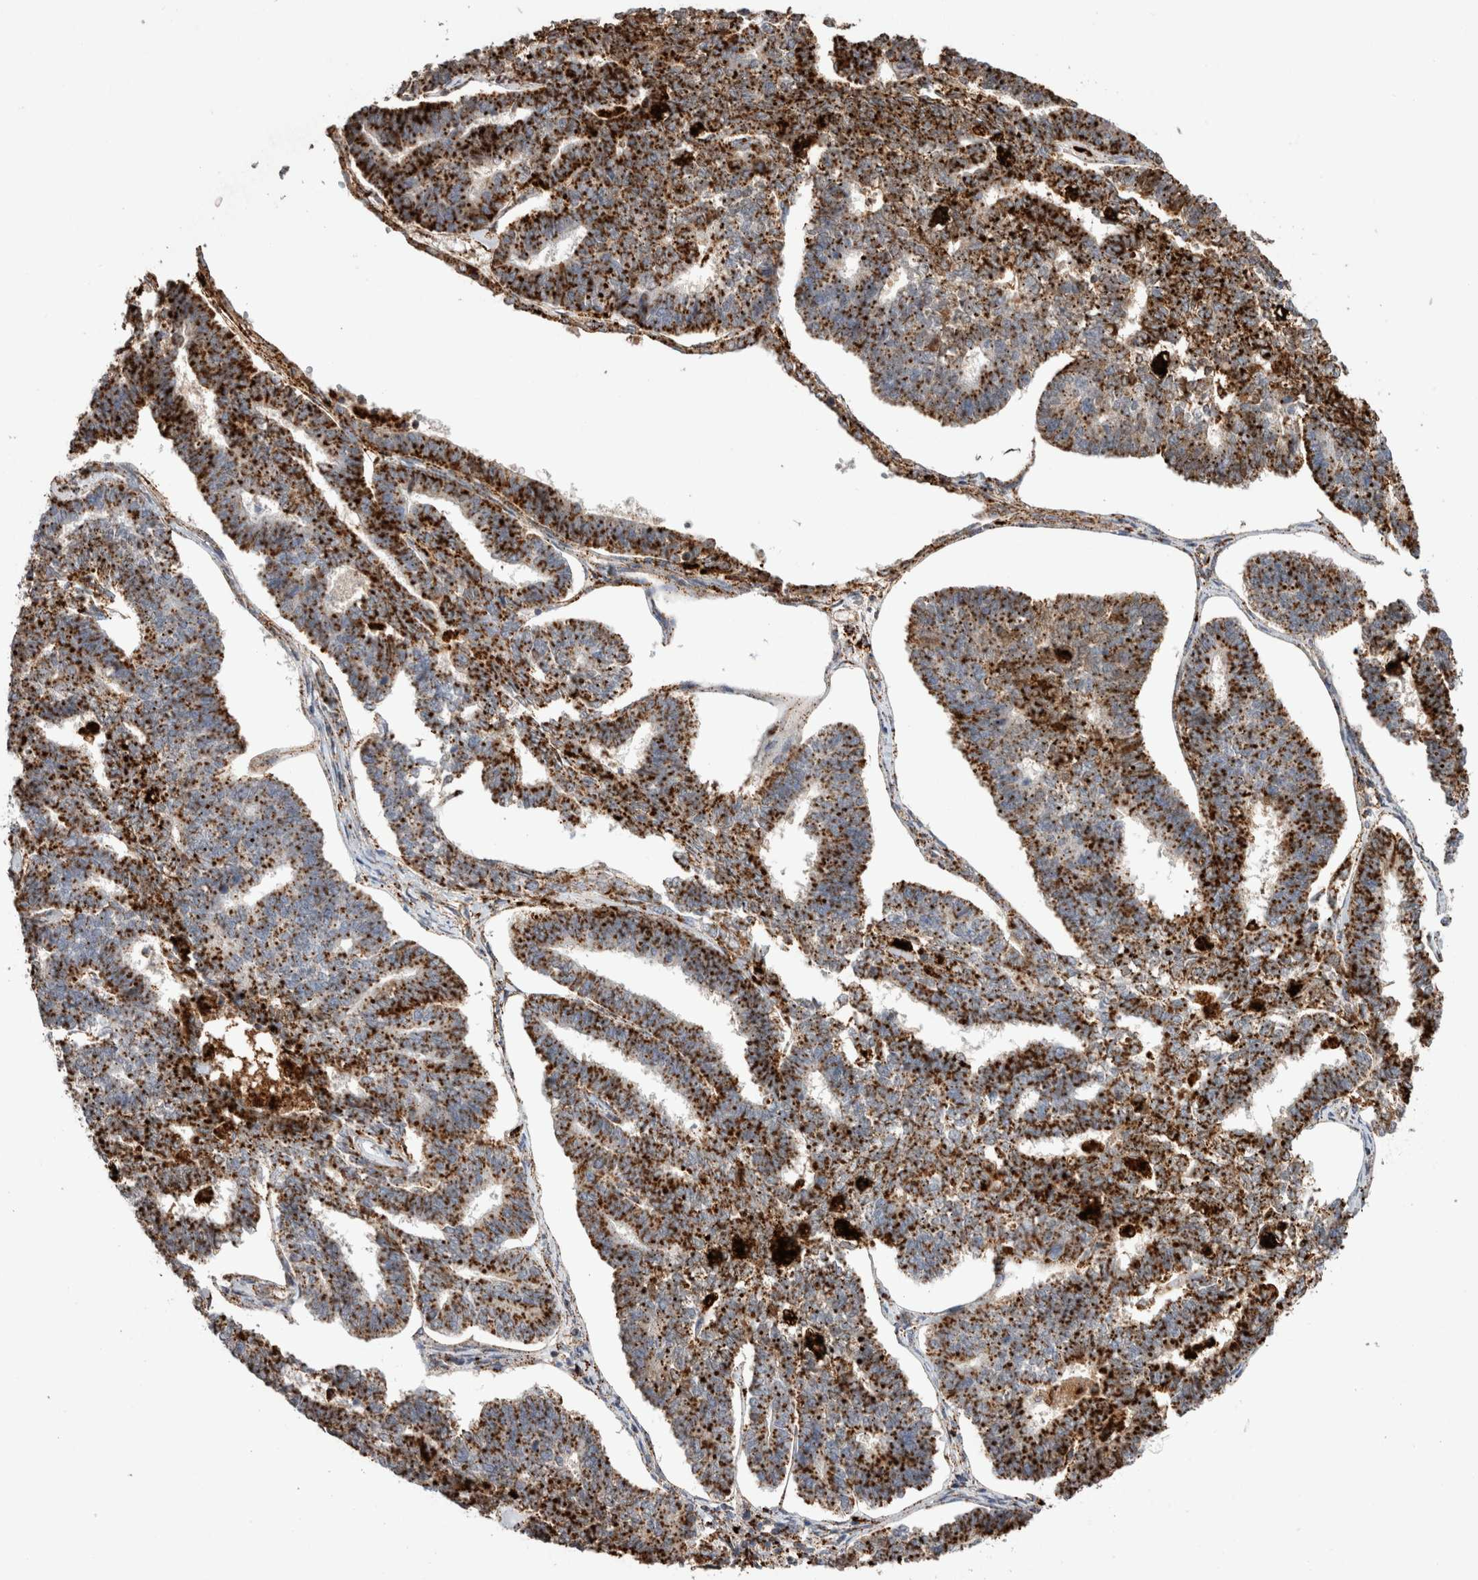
{"staining": {"intensity": "strong", "quantity": ">75%", "location": "cytoplasmic/membranous"}, "tissue": "endometrial cancer", "cell_type": "Tumor cells", "image_type": "cancer", "snomed": [{"axis": "morphology", "description": "Adenocarcinoma, NOS"}, {"axis": "topography", "description": "Endometrium"}], "caption": "Immunohistochemical staining of human adenocarcinoma (endometrial) shows strong cytoplasmic/membranous protein expression in about >75% of tumor cells.", "gene": "CTSA", "patient": {"sex": "female", "age": 70}}